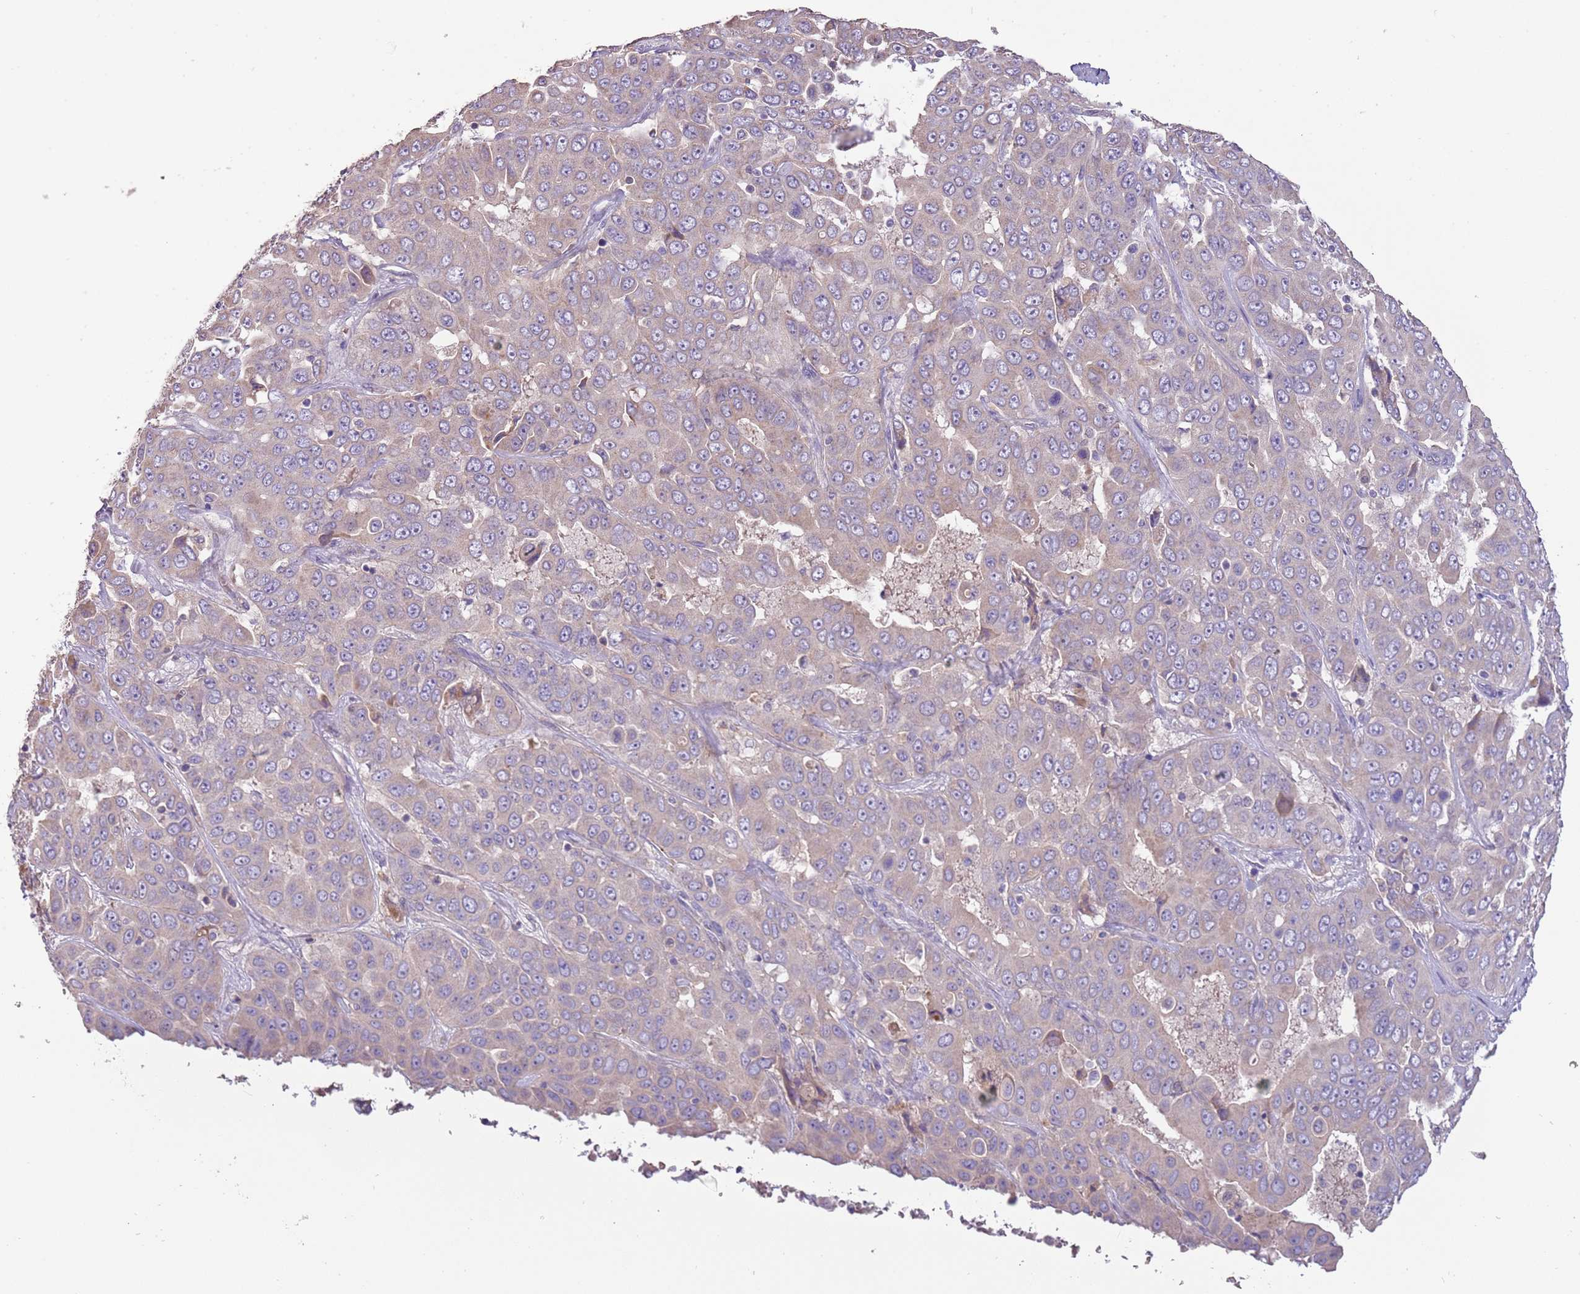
{"staining": {"intensity": "weak", "quantity": "<25%", "location": "cytoplasmic/membranous"}, "tissue": "liver cancer", "cell_type": "Tumor cells", "image_type": "cancer", "snomed": [{"axis": "morphology", "description": "Cholangiocarcinoma"}, {"axis": "topography", "description": "Liver"}], "caption": "Liver cancer (cholangiocarcinoma) was stained to show a protein in brown. There is no significant staining in tumor cells. (DAB immunohistochemistry (IHC) visualized using brightfield microscopy, high magnification).", "gene": "TRMO", "patient": {"sex": "female", "age": 52}}